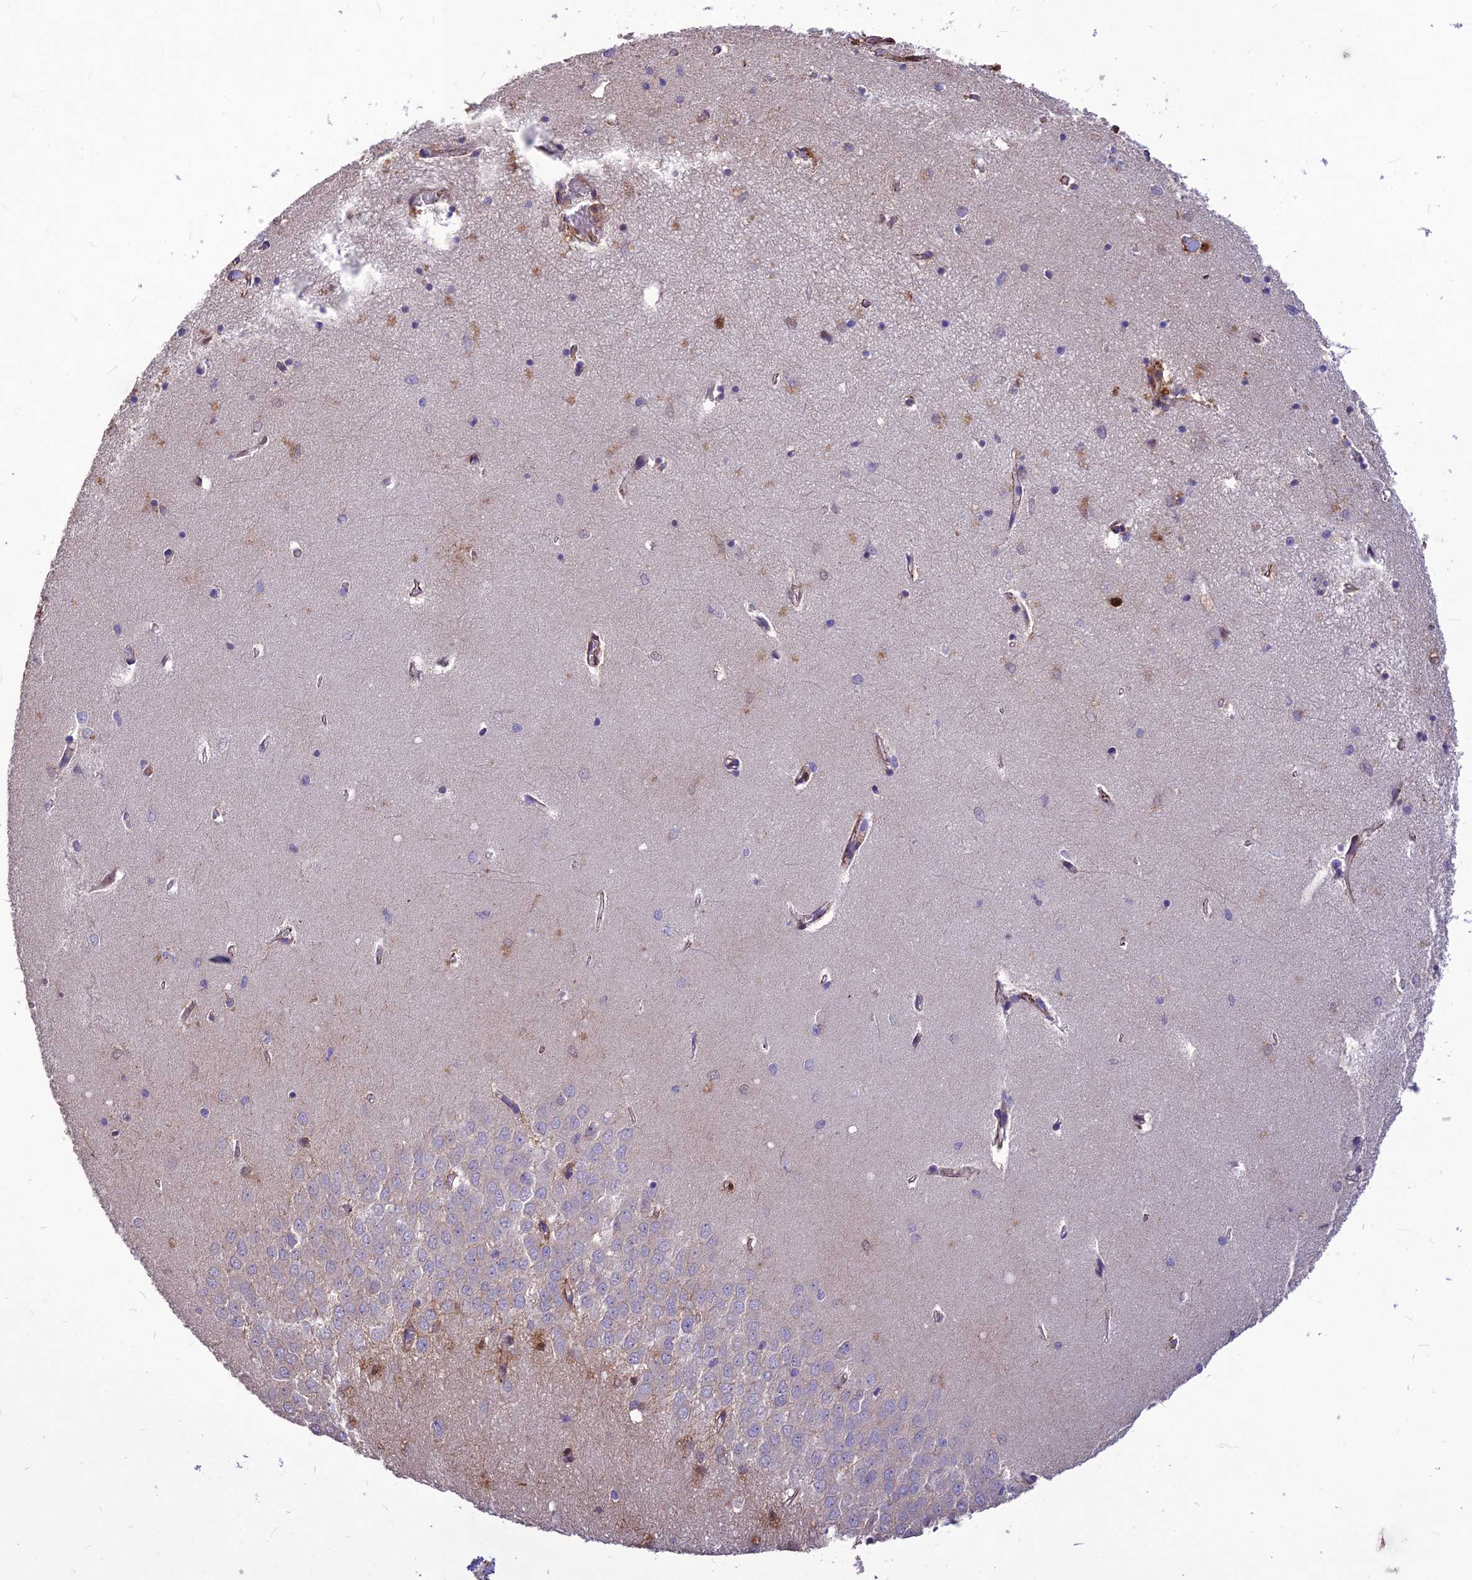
{"staining": {"intensity": "negative", "quantity": "none", "location": "none"}, "tissue": "hippocampus", "cell_type": "Glial cells", "image_type": "normal", "snomed": [{"axis": "morphology", "description": "Normal tissue, NOS"}, {"axis": "topography", "description": "Hippocampus"}], "caption": "This is an IHC photomicrograph of unremarkable hippocampus. There is no expression in glial cells.", "gene": "CLUH", "patient": {"sex": "female", "age": 64}}